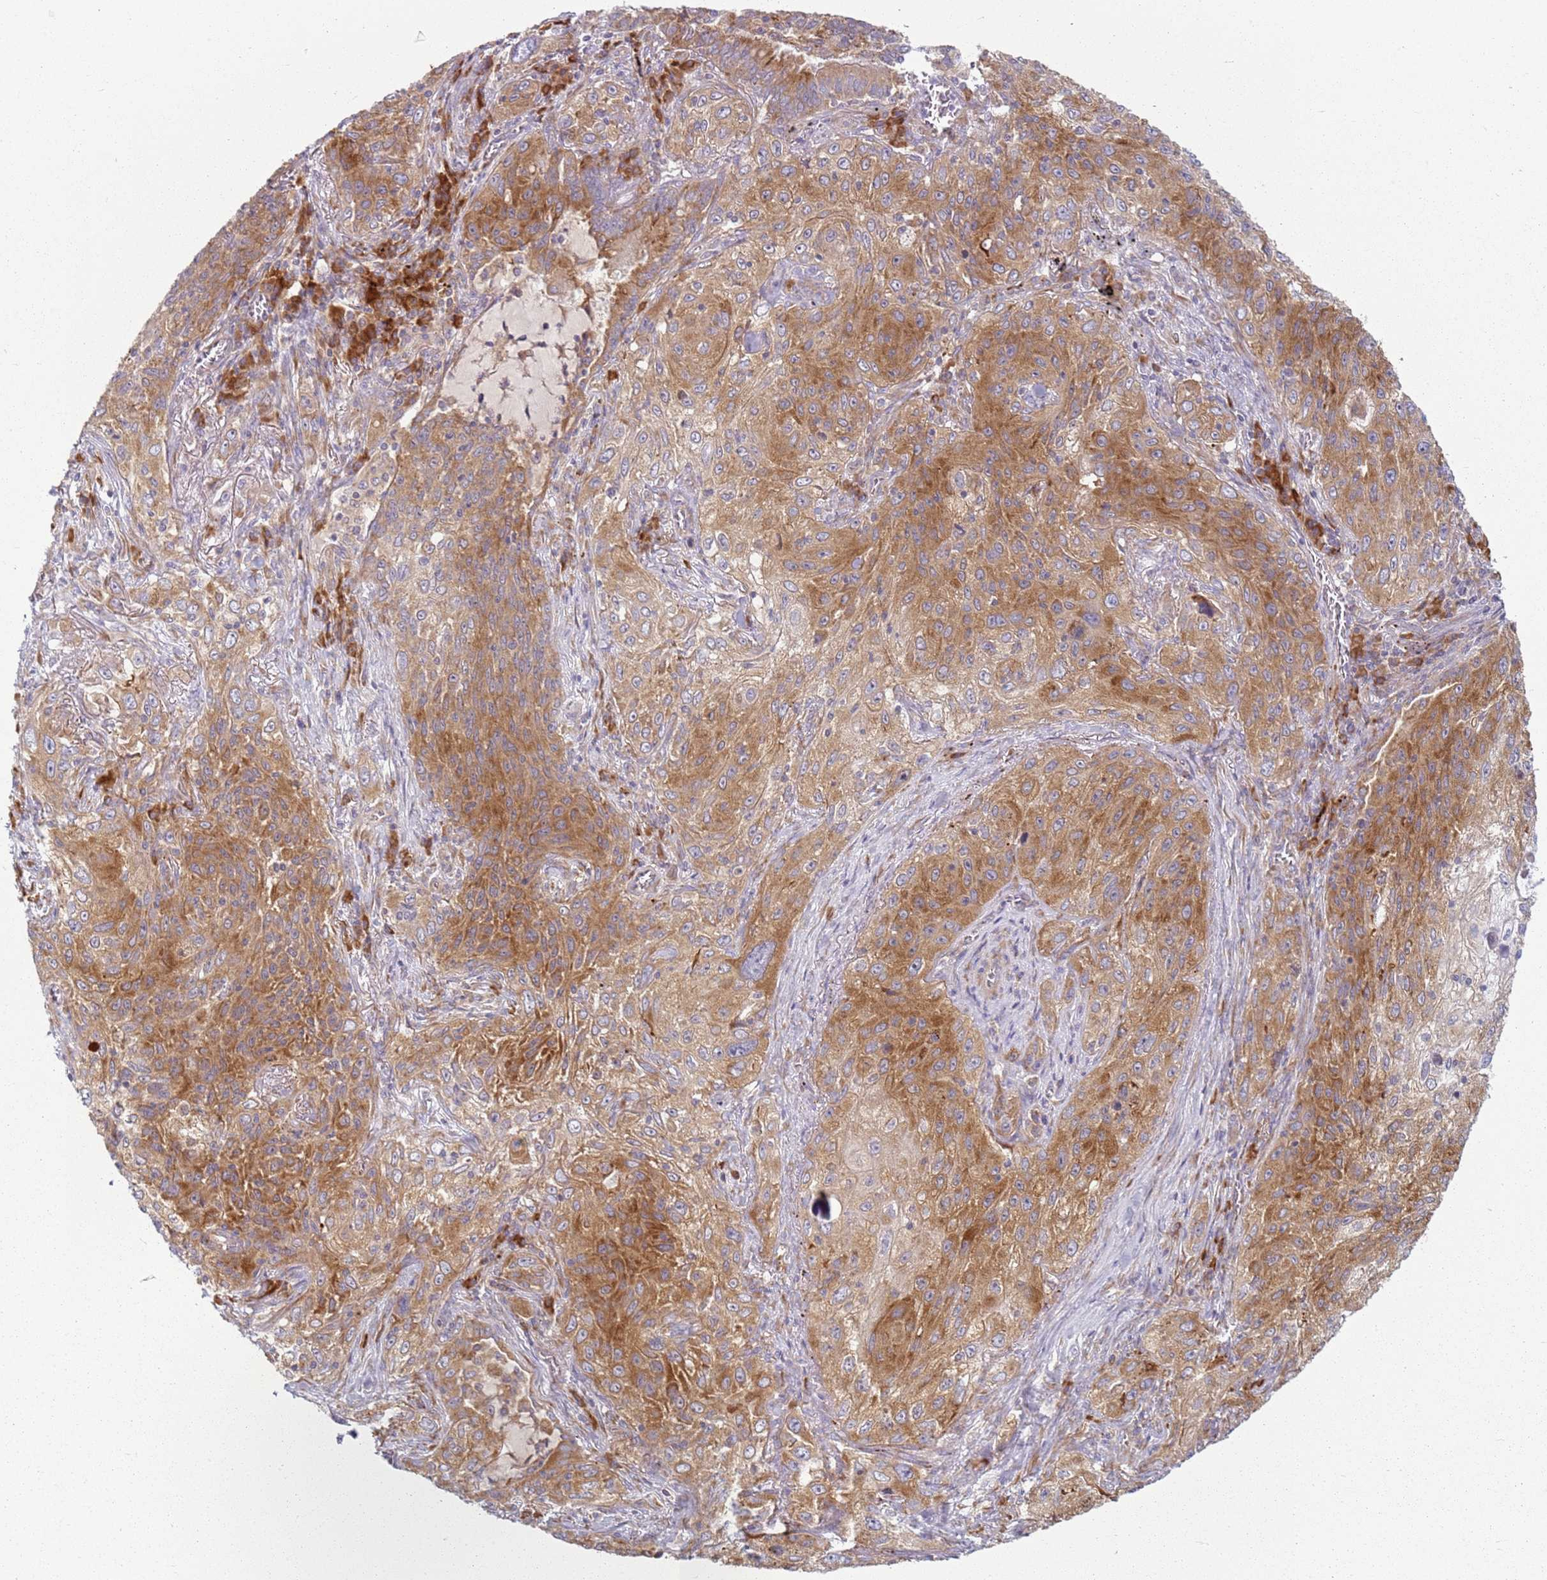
{"staining": {"intensity": "moderate", "quantity": ">75%", "location": "cytoplasmic/membranous"}, "tissue": "lung cancer", "cell_type": "Tumor cells", "image_type": "cancer", "snomed": [{"axis": "morphology", "description": "Squamous cell carcinoma, NOS"}, {"axis": "topography", "description": "Lung"}], "caption": "A brown stain highlights moderate cytoplasmic/membranous staining of a protein in human lung squamous cell carcinoma tumor cells.", "gene": "RPS28", "patient": {"sex": "female", "age": 69}}